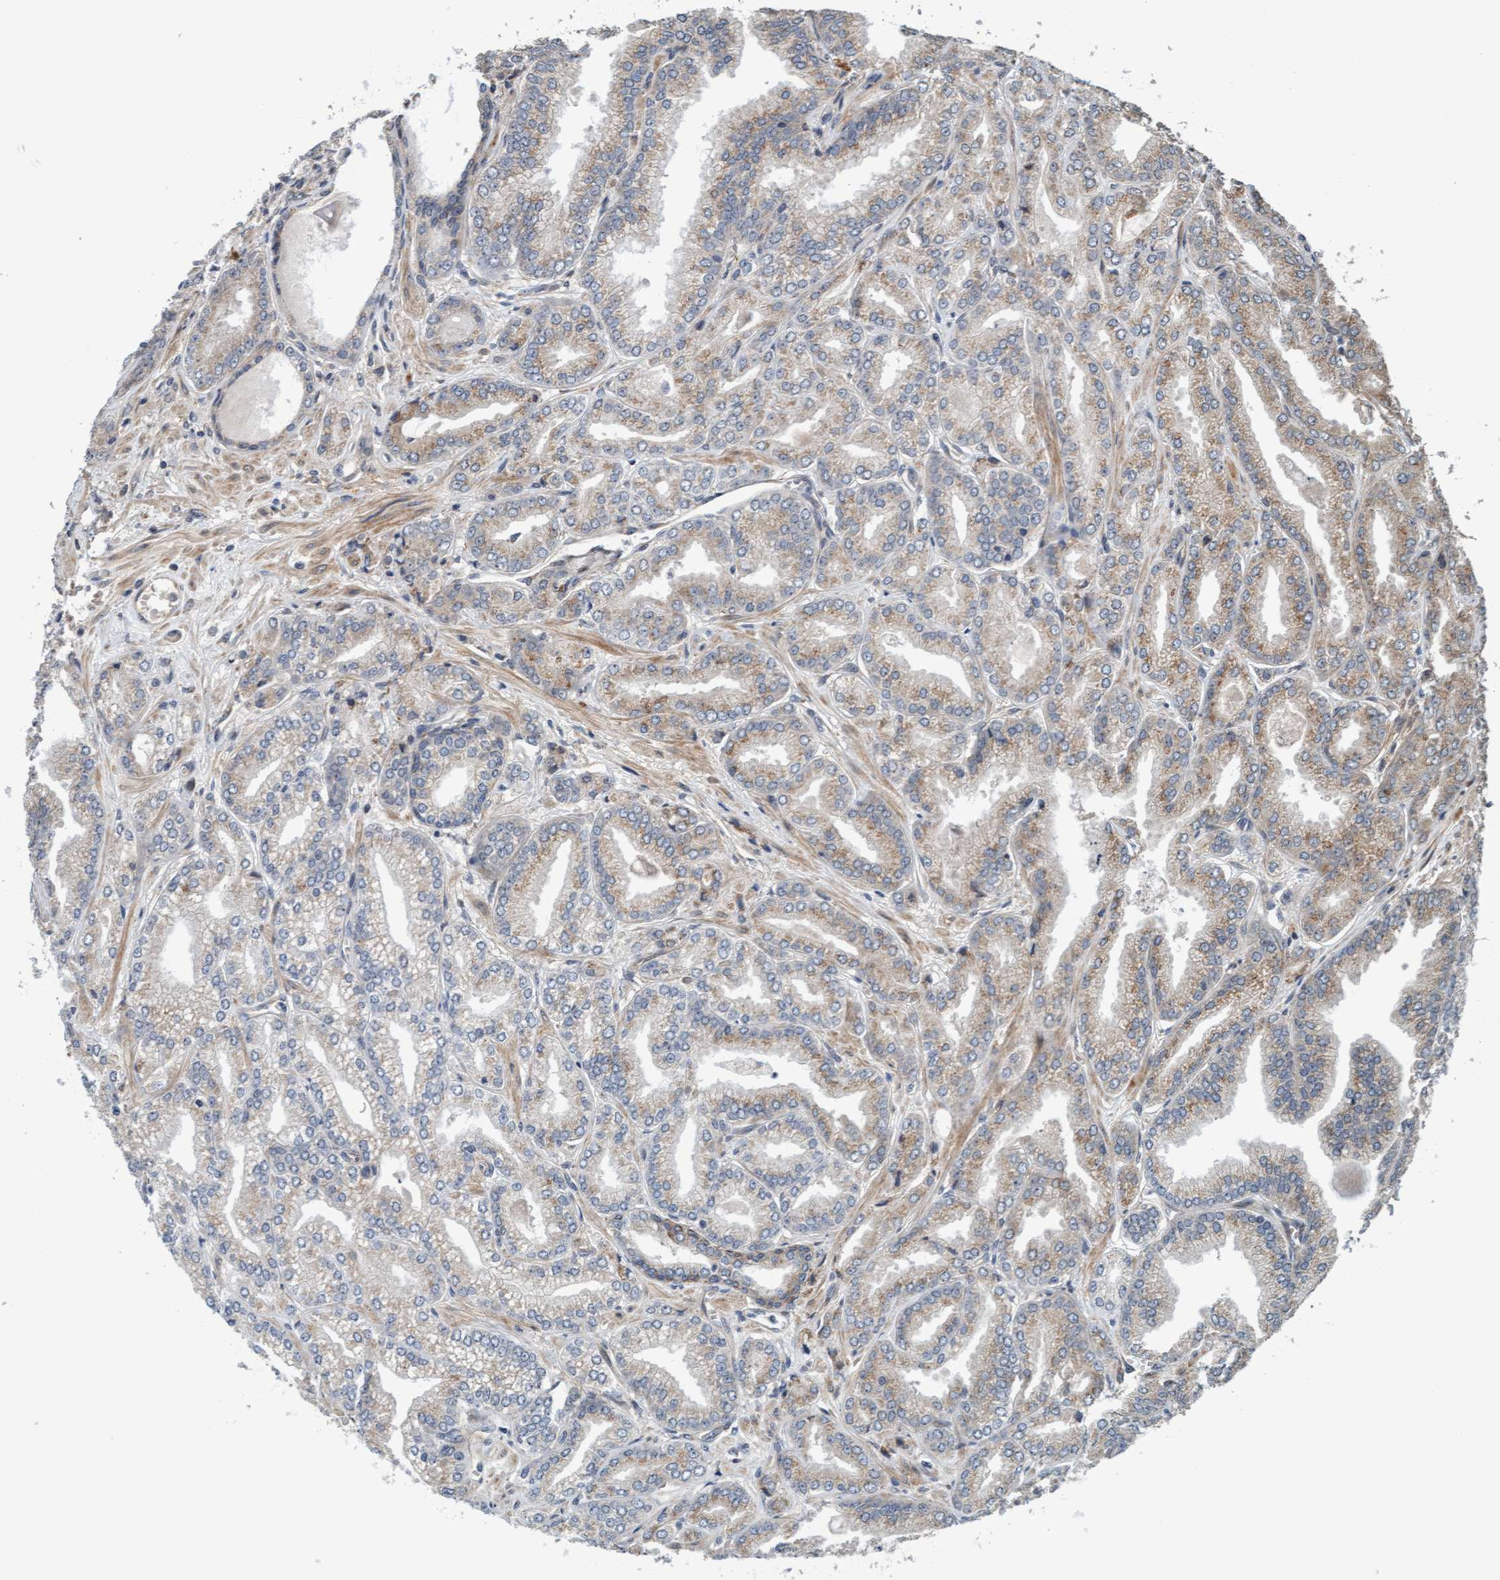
{"staining": {"intensity": "weak", "quantity": "<25%", "location": "cytoplasmic/membranous"}, "tissue": "prostate cancer", "cell_type": "Tumor cells", "image_type": "cancer", "snomed": [{"axis": "morphology", "description": "Adenocarcinoma, Low grade"}, {"axis": "topography", "description": "Prostate"}], "caption": "There is no significant expression in tumor cells of prostate cancer (low-grade adenocarcinoma).", "gene": "MLXIP", "patient": {"sex": "male", "age": 52}}